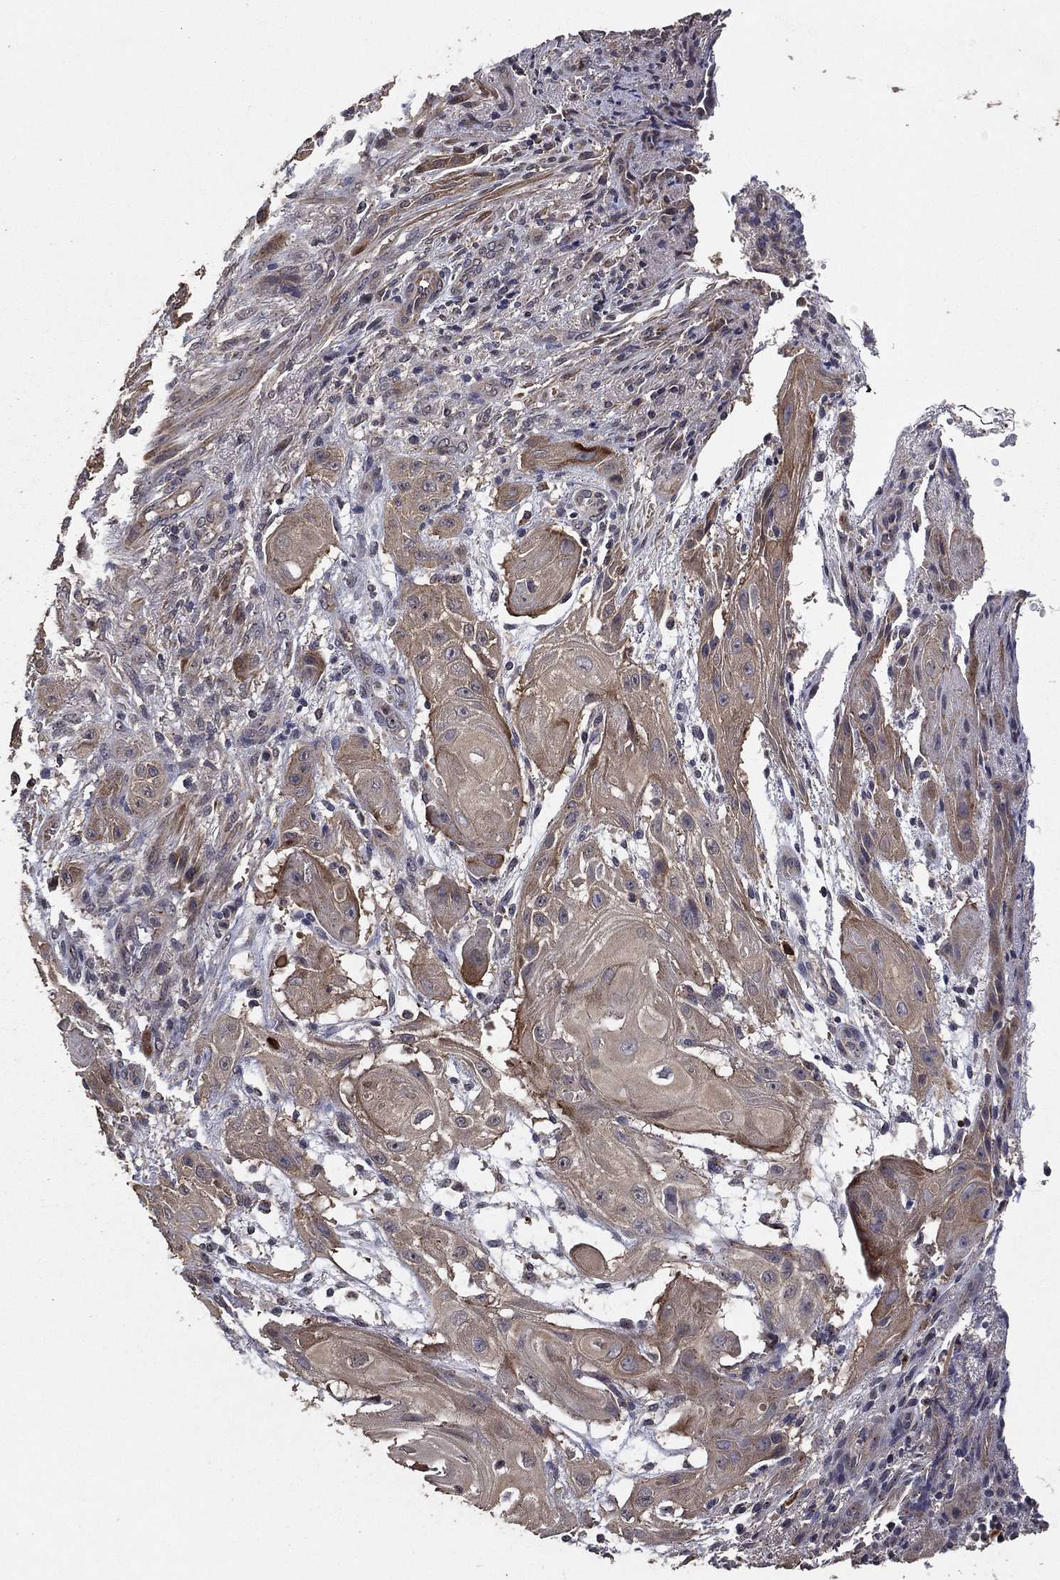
{"staining": {"intensity": "weak", "quantity": "25%-75%", "location": "cytoplasmic/membranous"}, "tissue": "skin cancer", "cell_type": "Tumor cells", "image_type": "cancer", "snomed": [{"axis": "morphology", "description": "Squamous cell carcinoma, NOS"}, {"axis": "topography", "description": "Skin"}], "caption": "Weak cytoplasmic/membranous protein positivity is identified in about 25%-75% of tumor cells in skin cancer (squamous cell carcinoma).", "gene": "PCNT", "patient": {"sex": "male", "age": 62}}